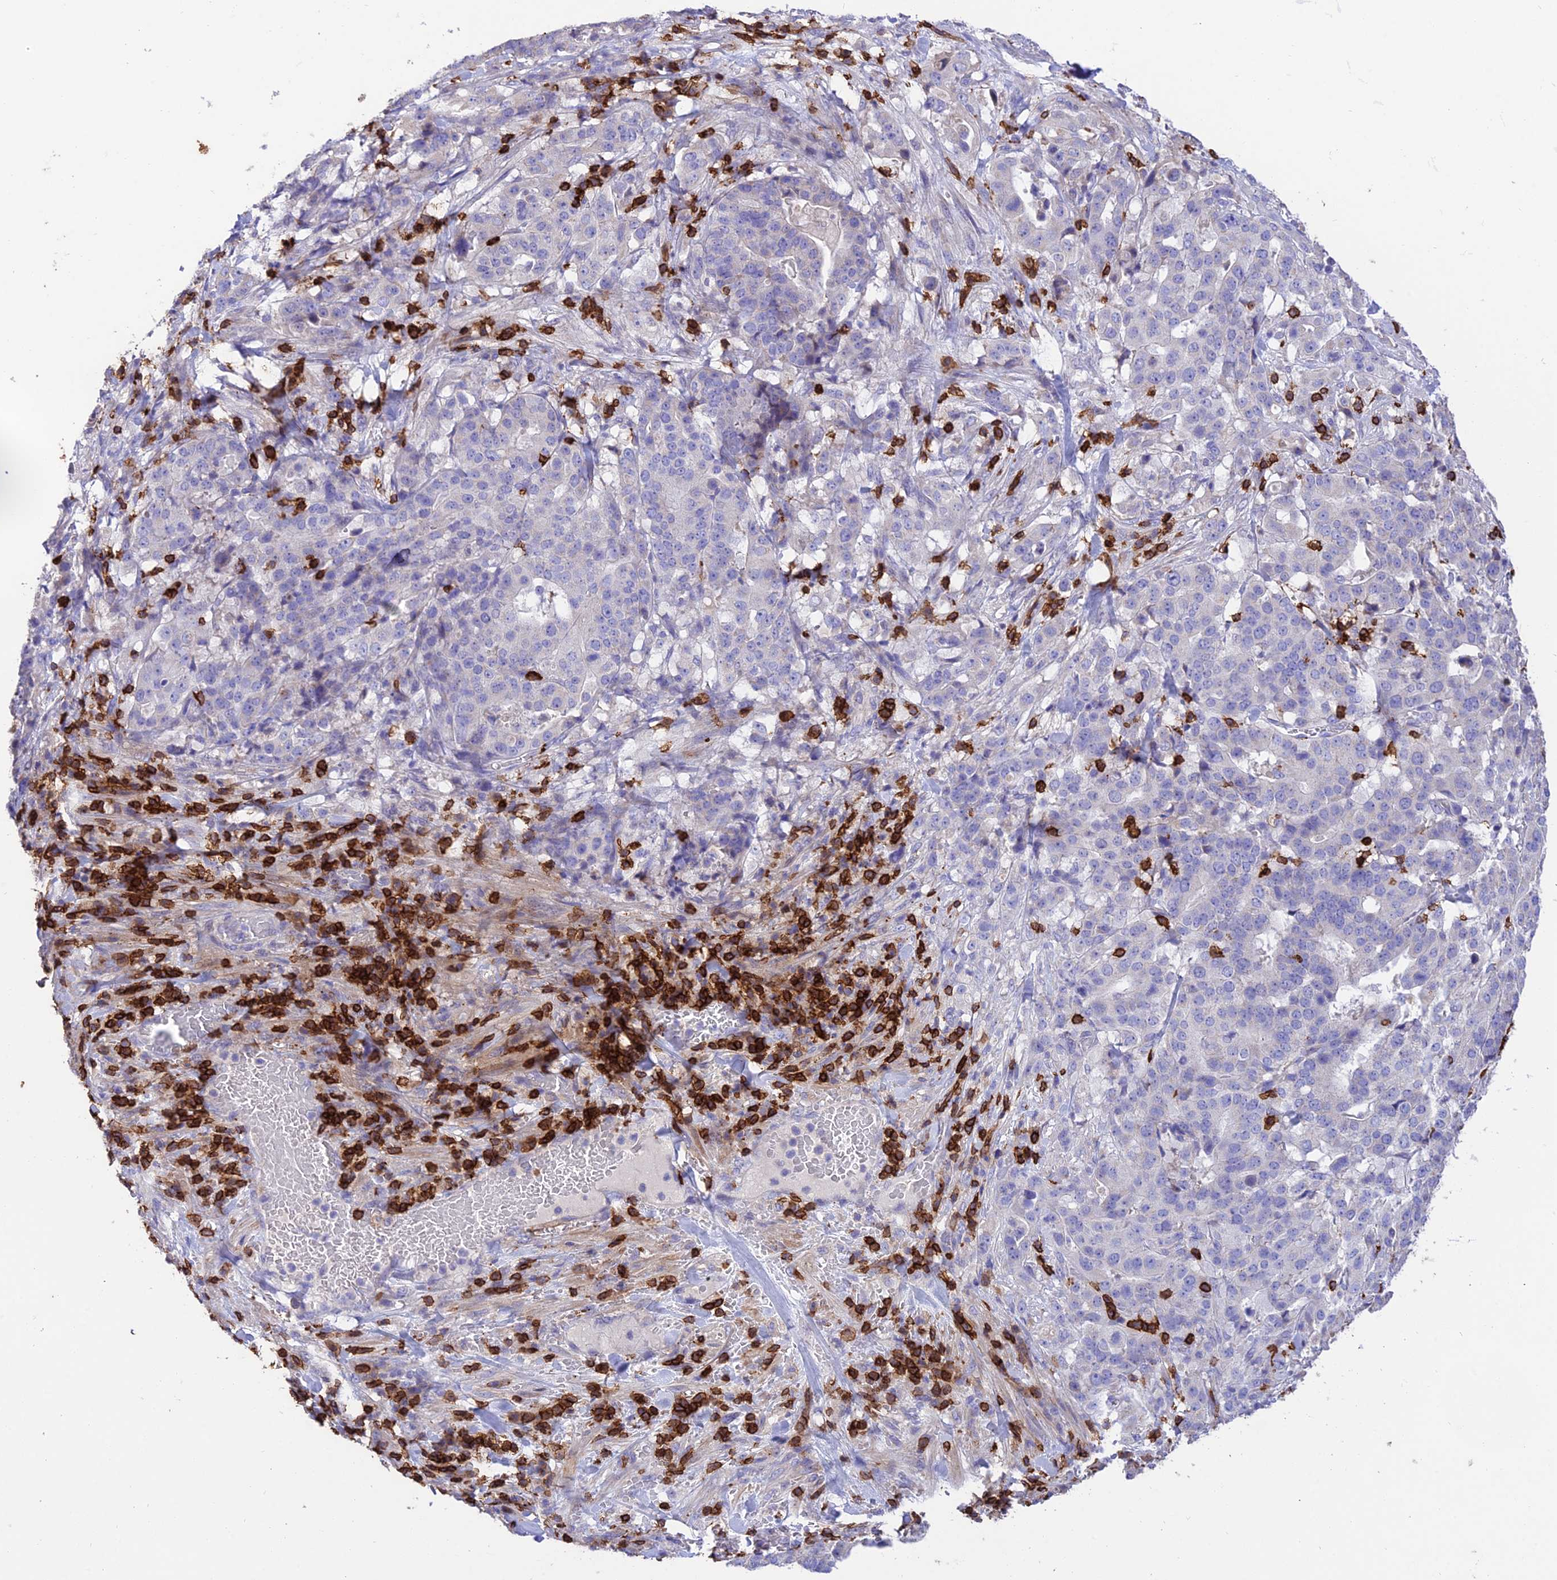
{"staining": {"intensity": "negative", "quantity": "none", "location": "none"}, "tissue": "stomach cancer", "cell_type": "Tumor cells", "image_type": "cancer", "snomed": [{"axis": "morphology", "description": "Adenocarcinoma, NOS"}, {"axis": "topography", "description": "Stomach"}], "caption": "DAB immunohistochemical staining of adenocarcinoma (stomach) demonstrates no significant positivity in tumor cells.", "gene": "PTPRCAP", "patient": {"sex": "male", "age": 48}}